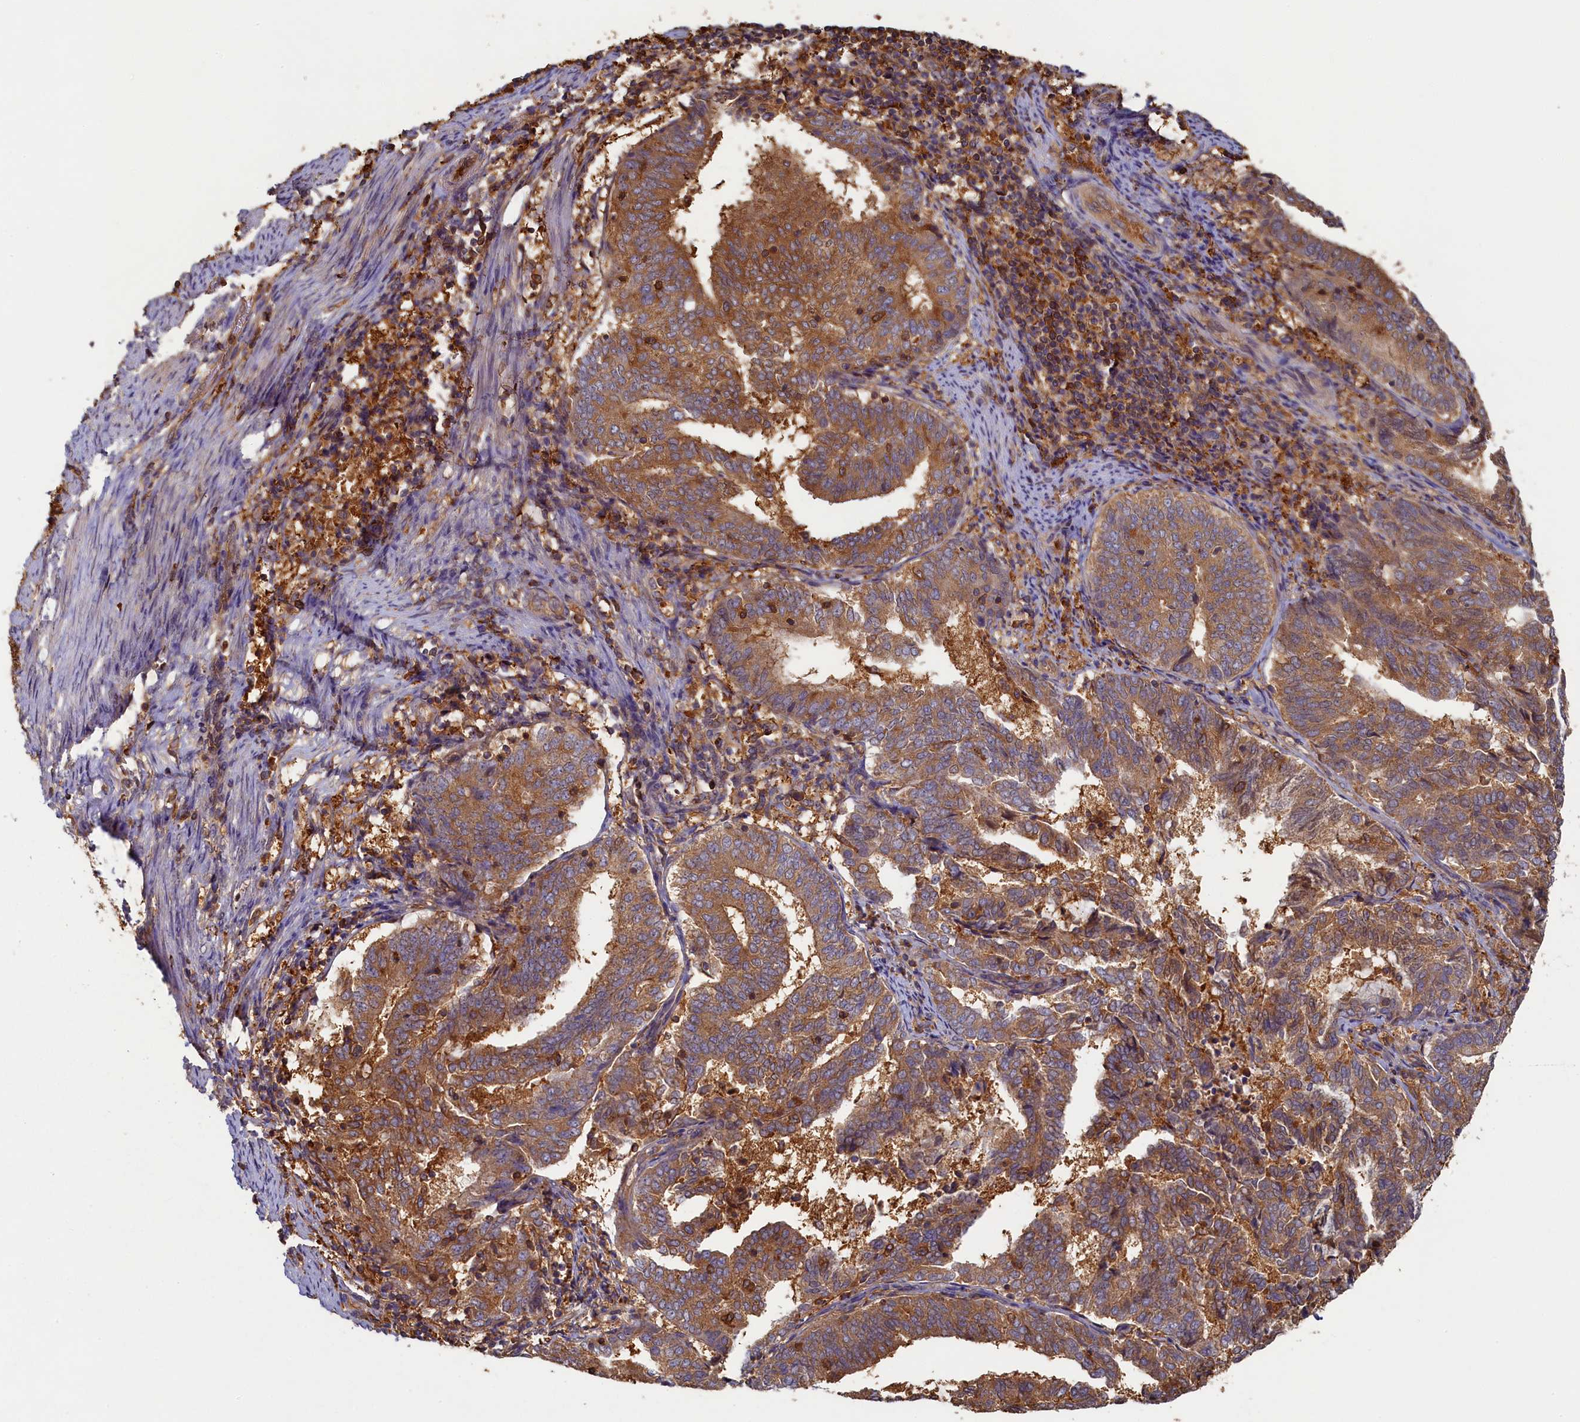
{"staining": {"intensity": "moderate", "quantity": ">75%", "location": "cytoplasmic/membranous"}, "tissue": "endometrial cancer", "cell_type": "Tumor cells", "image_type": "cancer", "snomed": [{"axis": "morphology", "description": "Adenocarcinoma, NOS"}, {"axis": "topography", "description": "Endometrium"}], "caption": "A histopathology image showing moderate cytoplasmic/membranous staining in about >75% of tumor cells in adenocarcinoma (endometrial), as visualized by brown immunohistochemical staining.", "gene": "TIMM8B", "patient": {"sex": "female", "age": 80}}